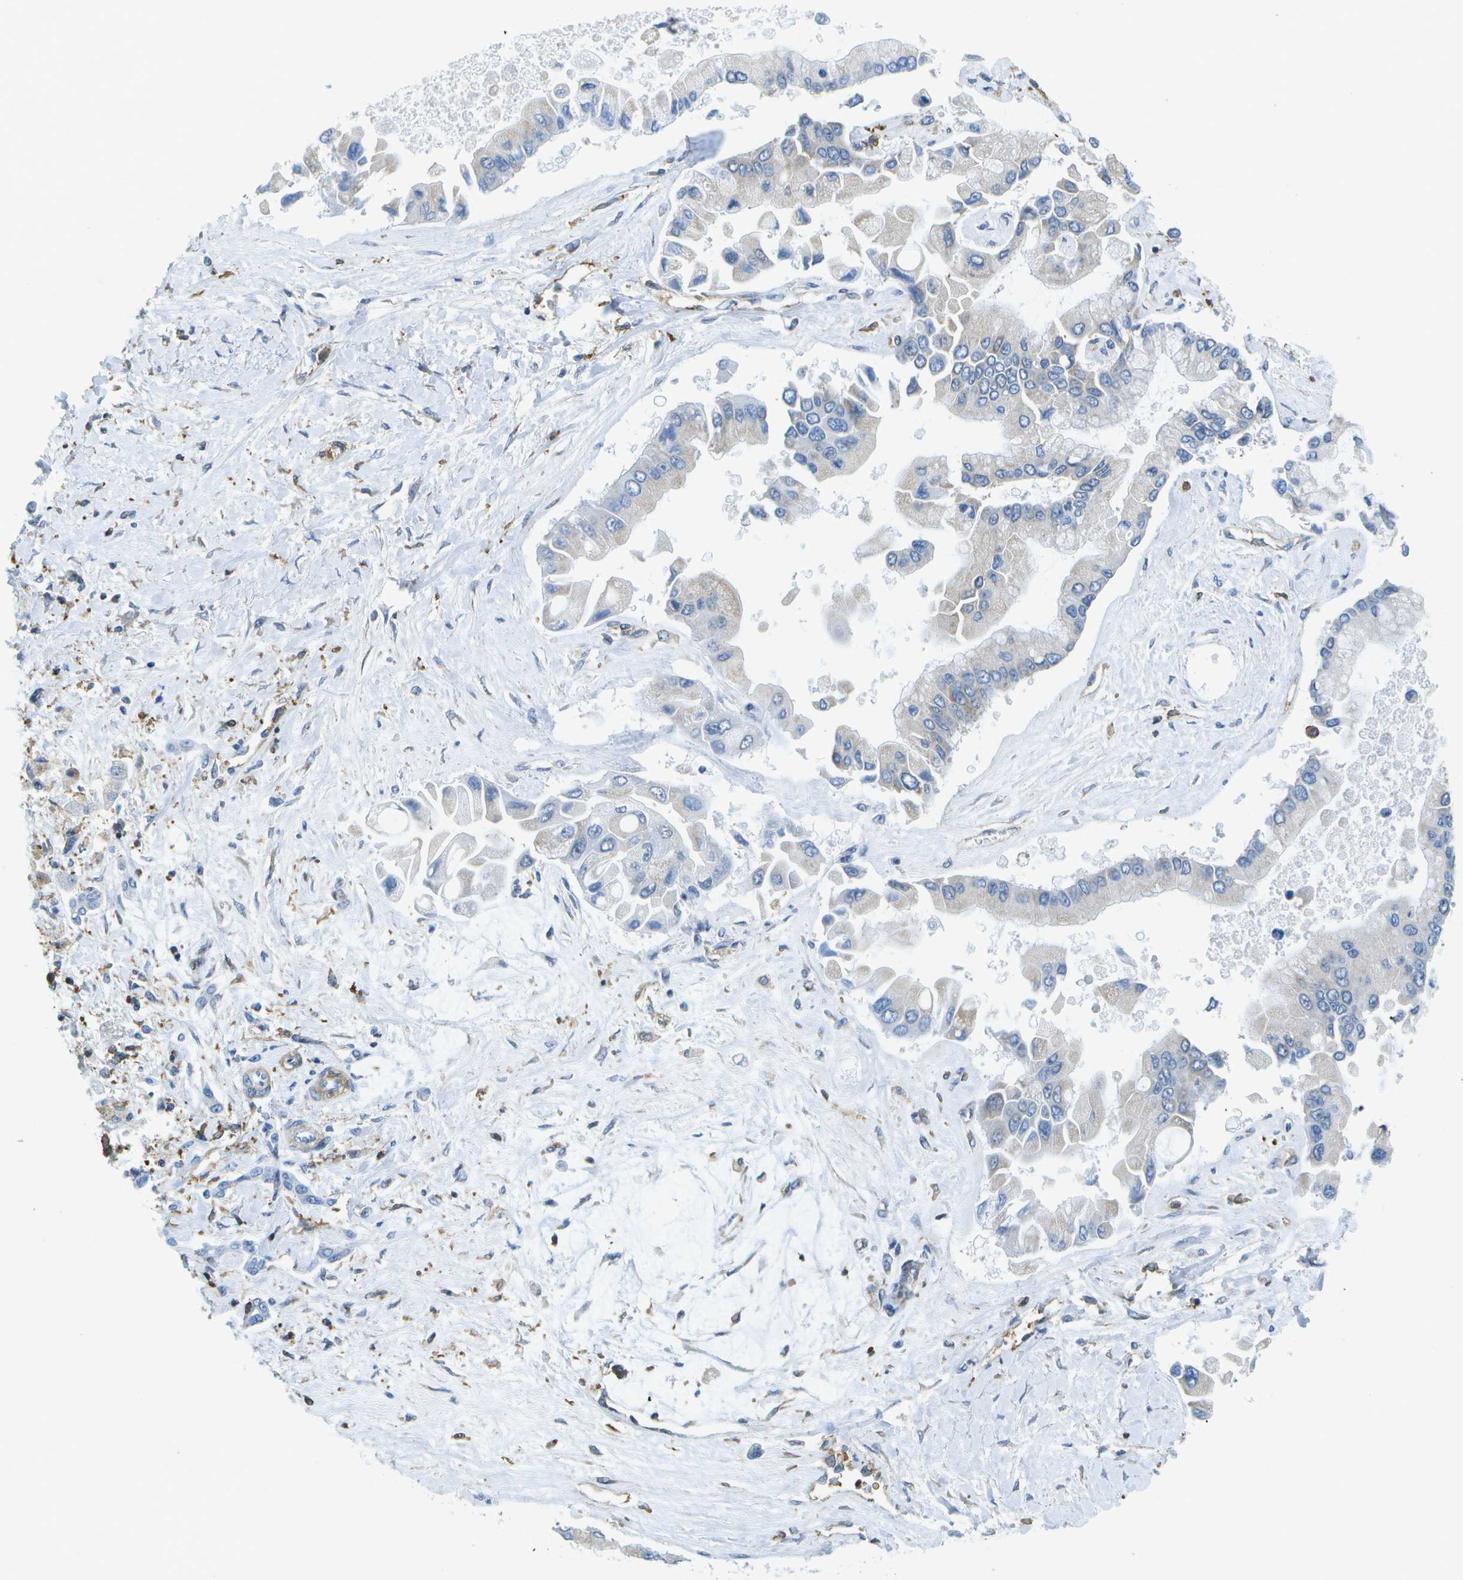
{"staining": {"intensity": "negative", "quantity": "none", "location": "none"}, "tissue": "liver cancer", "cell_type": "Tumor cells", "image_type": "cancer", "snomed": [{"axis": "morphology", "description": "Cholangiocarcinoma"}, {"axis": "topography", "description": "Liver"}], "caption": "Protein analysis of liver cholangiocarcinoma reveals no significant positivity in tumor cells.", "gene": "RCSD1", "patient": {"sex": "male", "age": 50}}